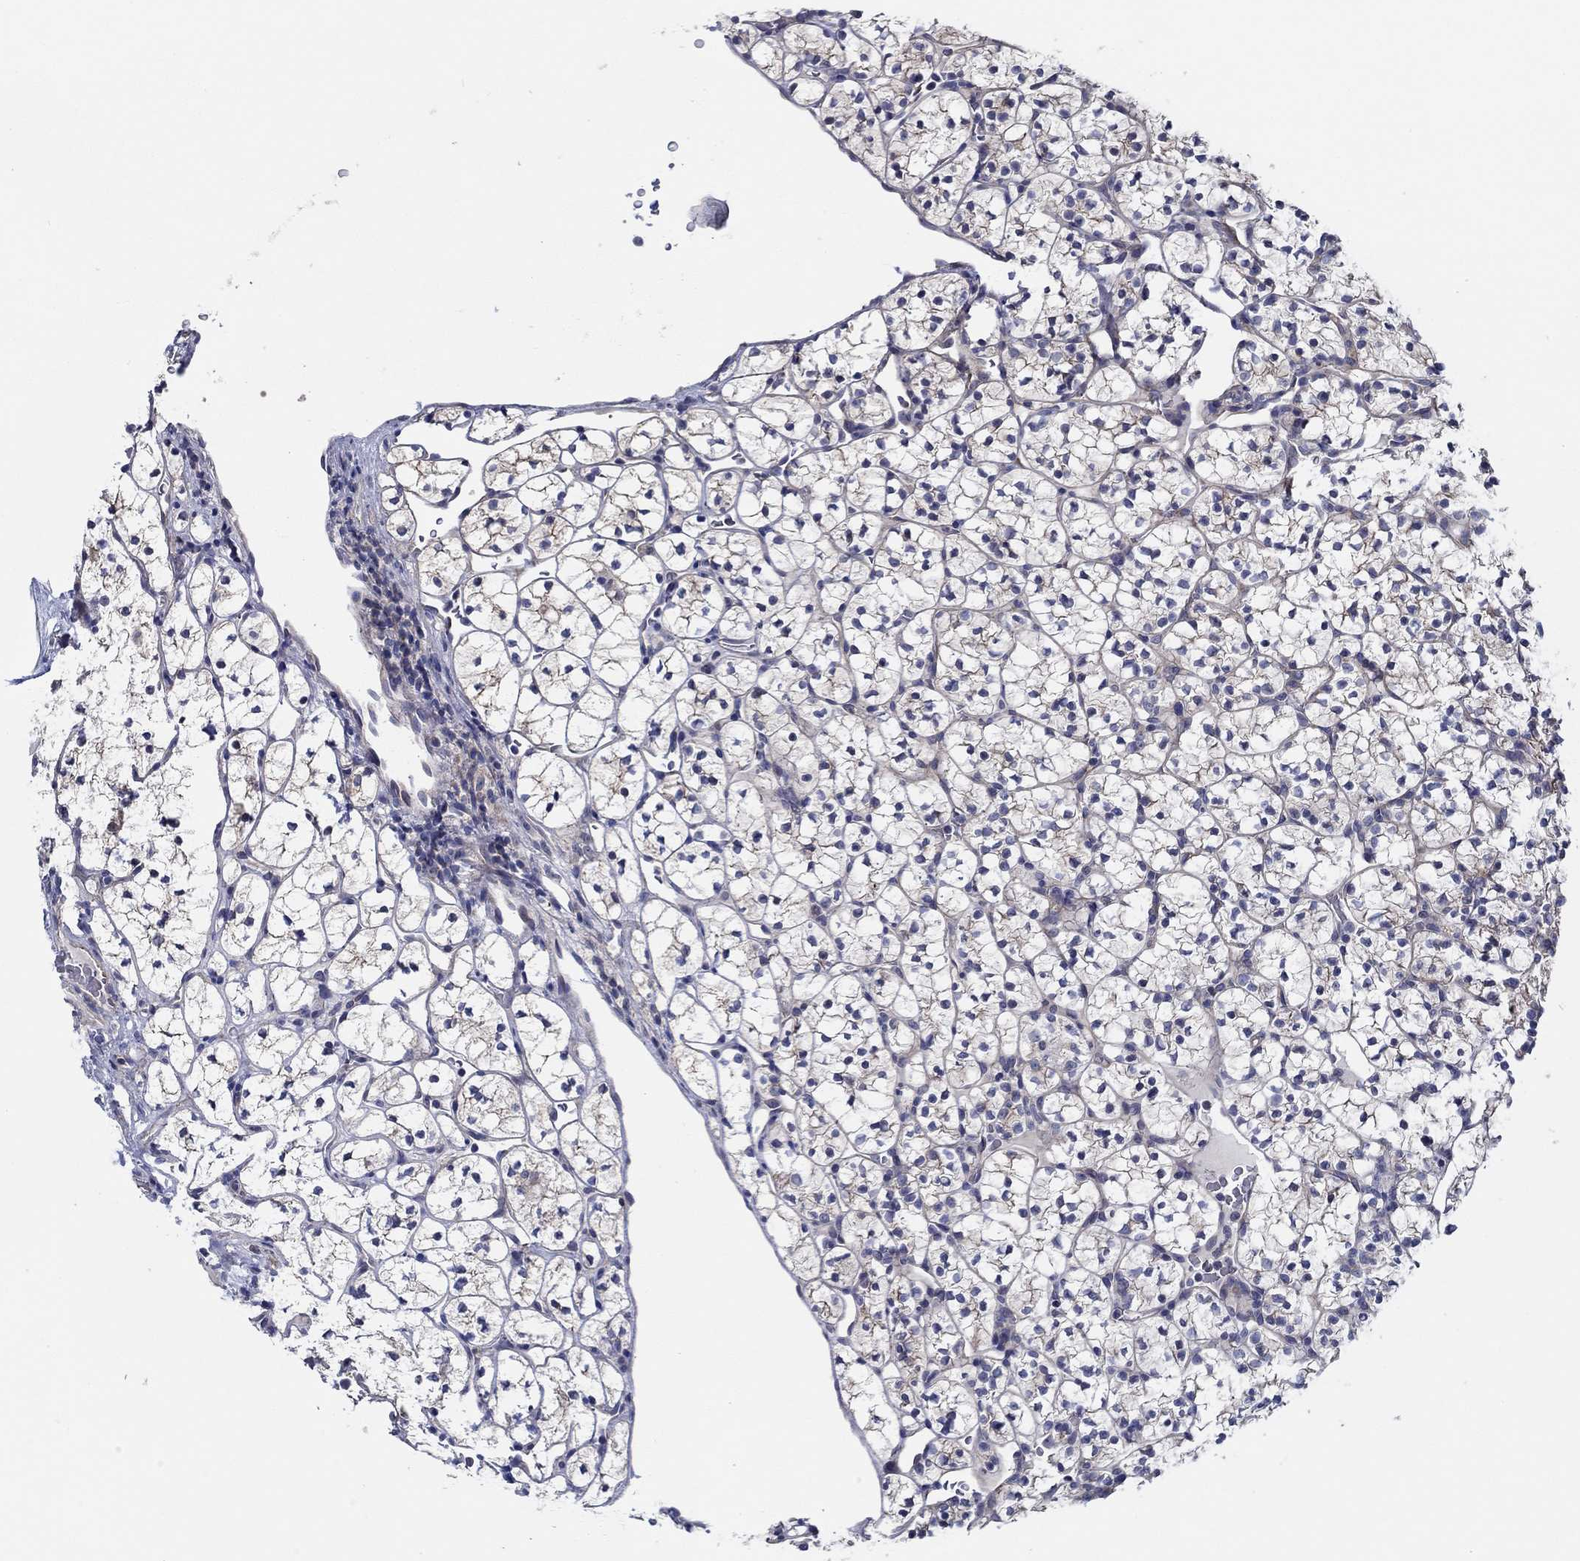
{"staining": {"intensity": "moderate", "quantity": "<25%", "location": "cytoplasmic/membranous"}, "tissue": "renal cancer", "cell_type": "Tumor cells", "image_type": "cancer", "snomed": [{"axis": "morphology", "description": "Adenocarcinoma, NOS"}, {"axis": "topography", "description": "Kidney"}], "caption": "High-power microscopy captured an IHC histopathology image of renal cancer (adenocarcinoma), revealing moderate cytoplasmic/membranous staining in about <25% of tumor cells. (DAB IHC with brightfield microscopy, high magnification).", "gene": "CFAP61", "patient": {"sex": "female", "age": 89}}